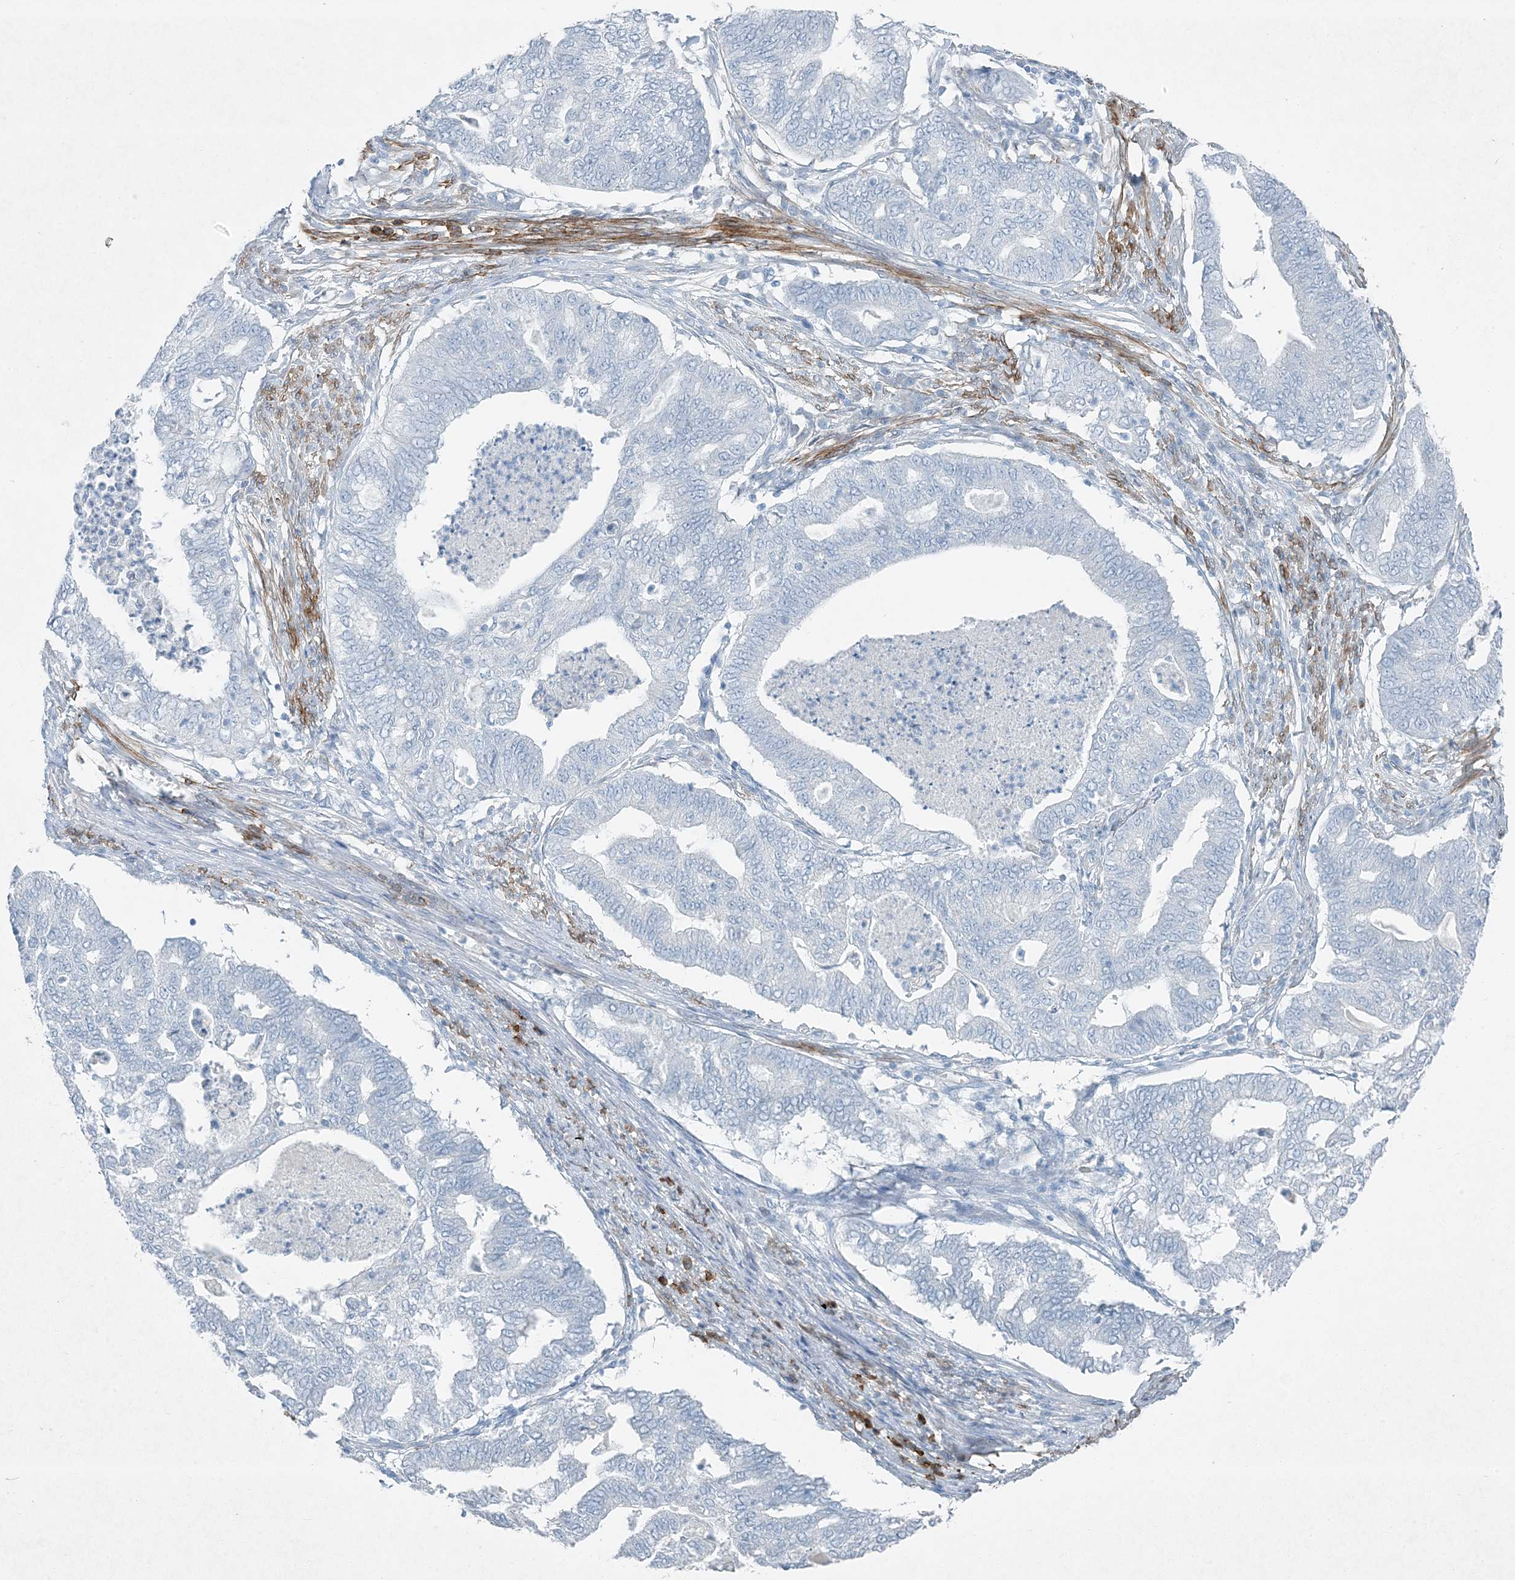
{"staining": {"intensity": "negative", "quantity": "none", "location": "none"}, "tissue": "endometrial cancer", "cell_type": "Tumor cells", "image_type": "cancer", "snomed": [{"axis": "morphology", "description": "Adenocarcinoma, NOS"}, {"axis": "topography", "description": "Endometrium"}], "caption": "A micrograph of human adenocarcinoma (endometrial) is negative for staining in tumor cells.", "gene": "PGM5", "patient": {"sex": "female", "age": 79}}